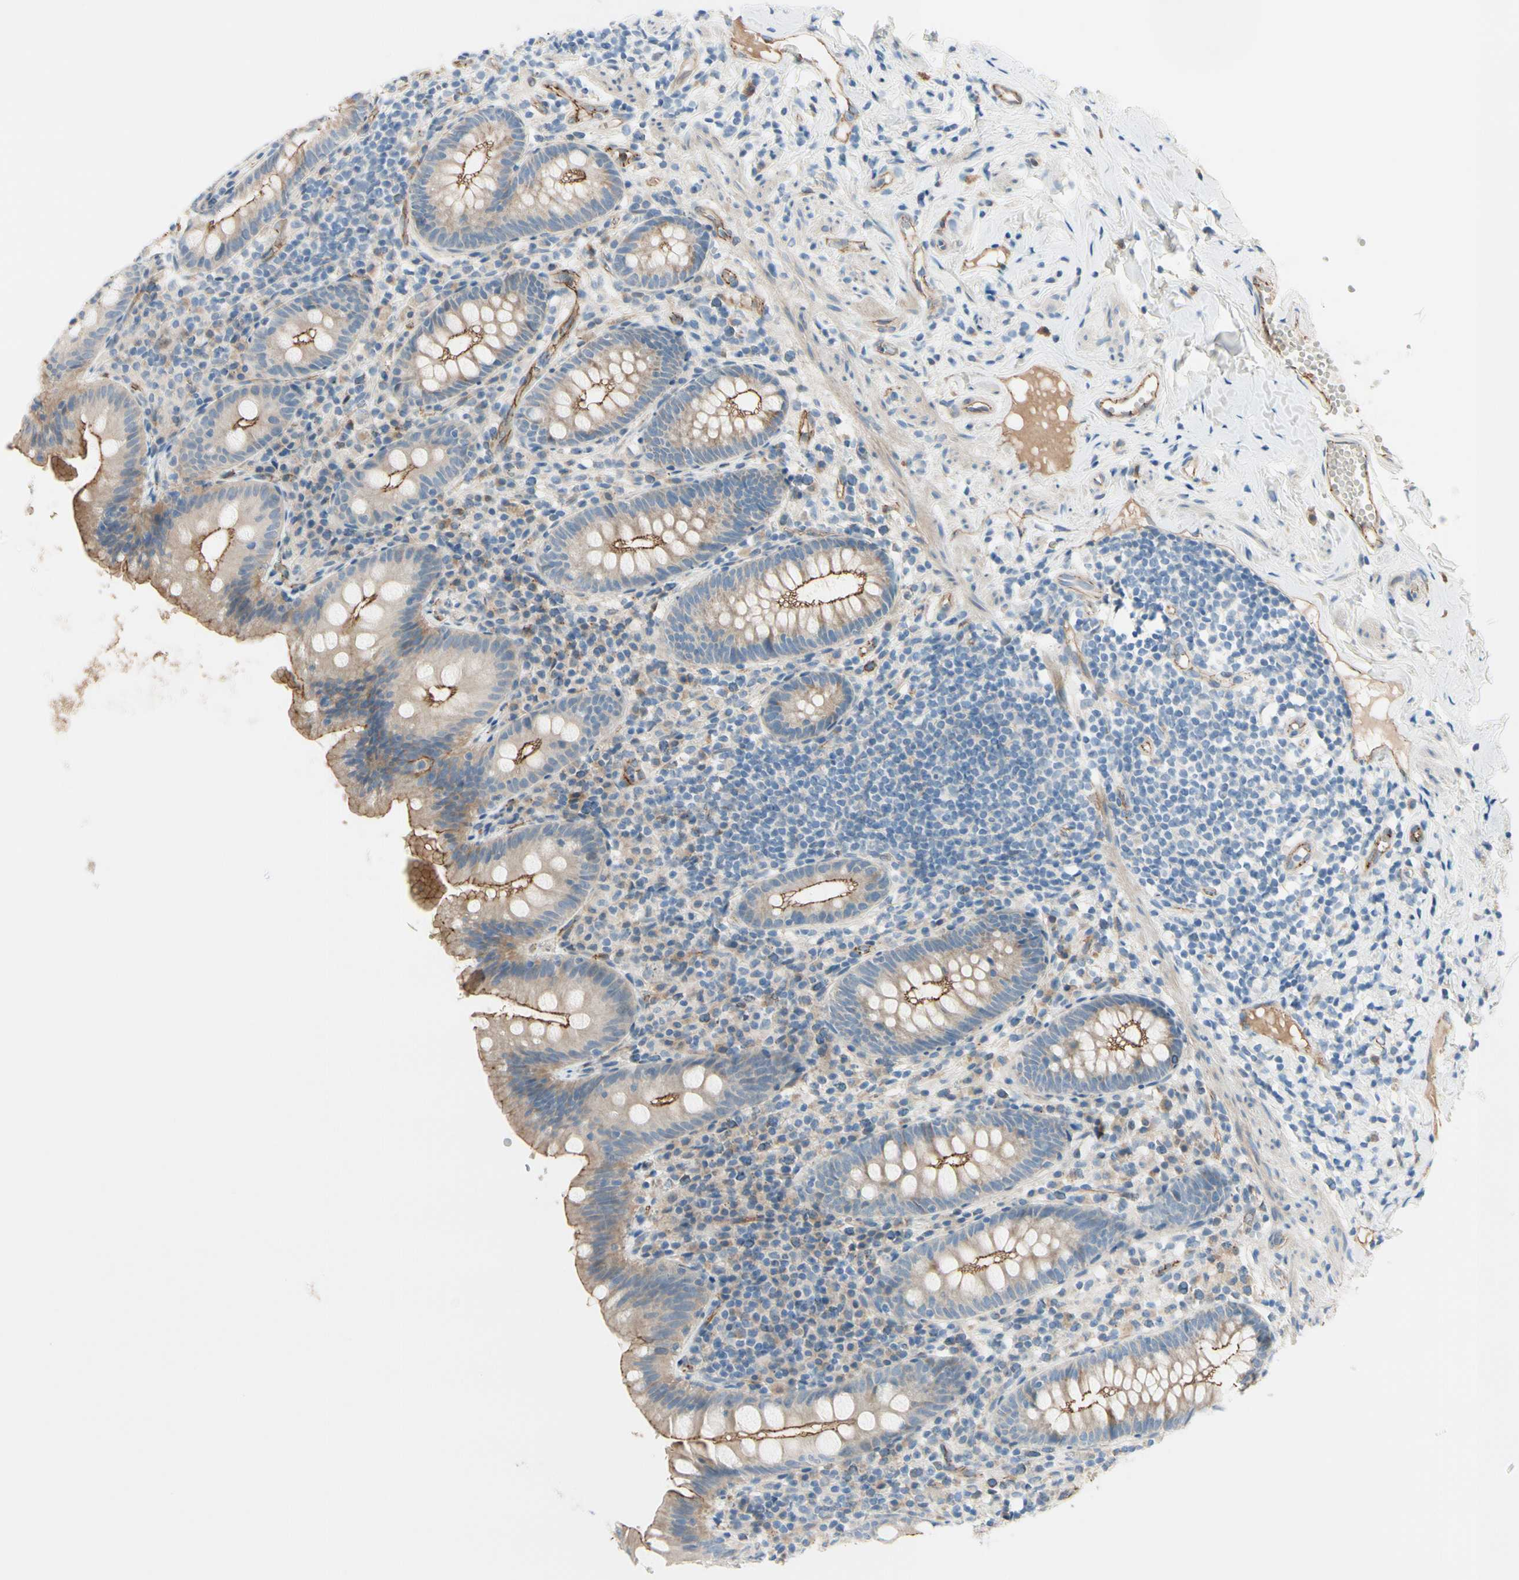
{"staining": {"intensity": "weak", "quantity": "25%-75%", "location": "cytoplasmic/membranous"}, "tissue": "appendix", "cell_type": "Glandular cells", "image_type": "normal", "snomed": [{"axis": "morphology", "description": "Normal tissue, NOS"}, {"axis": "topography", "description": "Appendix"}], "caption": "Immunohistochemical staining of normal appendix shows weak cytoplasmic/membranous protein expression in approximately 25%-75% of glandular cells.", "gene": "TJP1", "patient": {"sex": "male", "age": 52}}